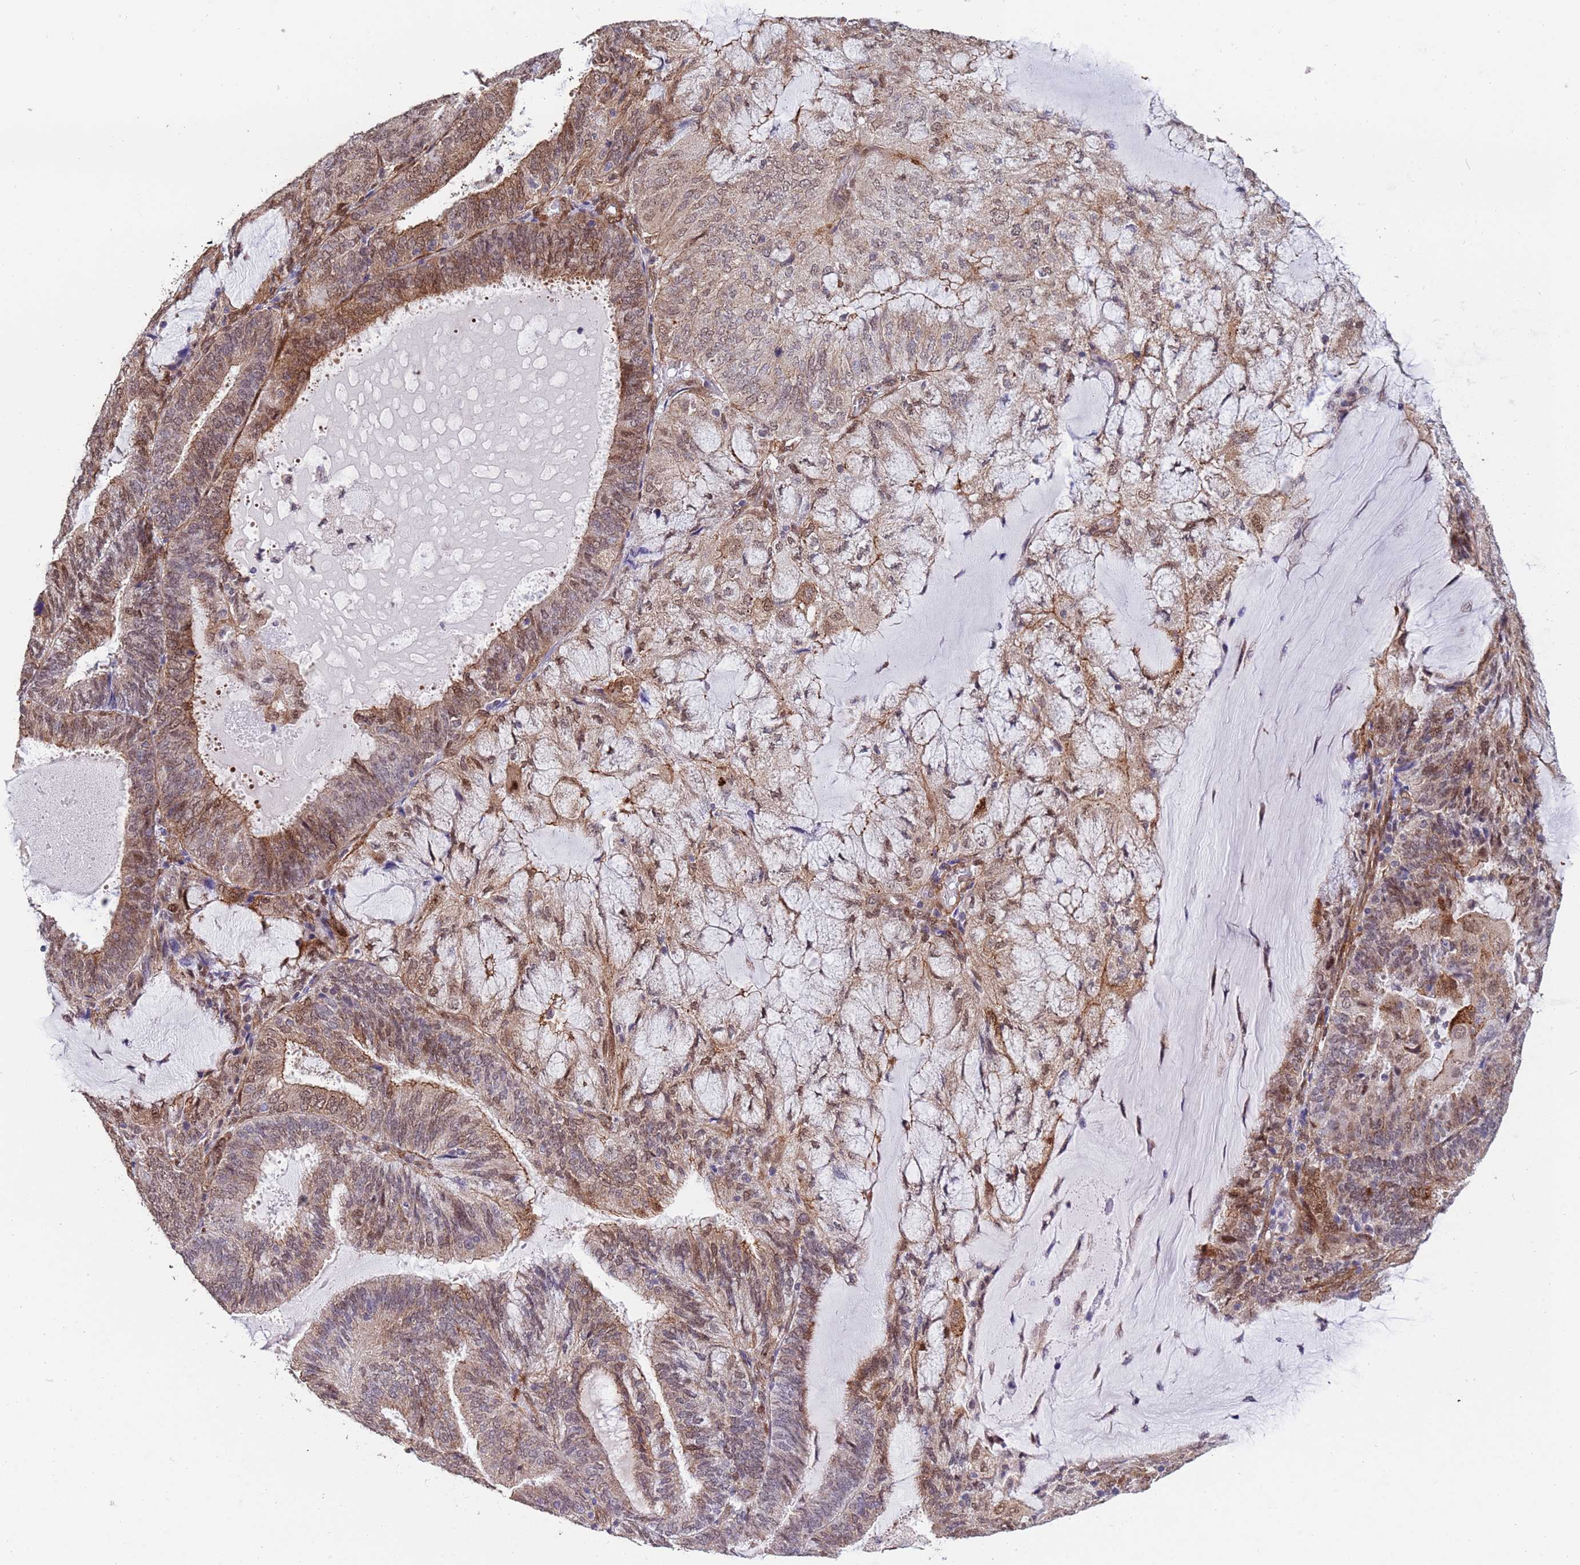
{"staining": {"intensity": "moderate", "quantity": "25%-75%", "location": "cytoplasmic/membranous,nuclear"}, "tissue": "endometrial cancer", "cell_type": "Tumor cells", "image_type": "cancer", "snomed": [{"axis": "morphology", "description": "Adenocarcinoma, NOS"}, {"axis": "topography", "description": "Endometrium"}], "caption": "The micrograph demonstrates immunohistochemical staining of endometrial adenocarcinoma. There is moderate cytoplasmic/membranous and nuclear positivity is appreciated in about 25%-75% of tumor cells.", "gene": "TRIP6", "patient": {"sex": "female", "age": 81}}